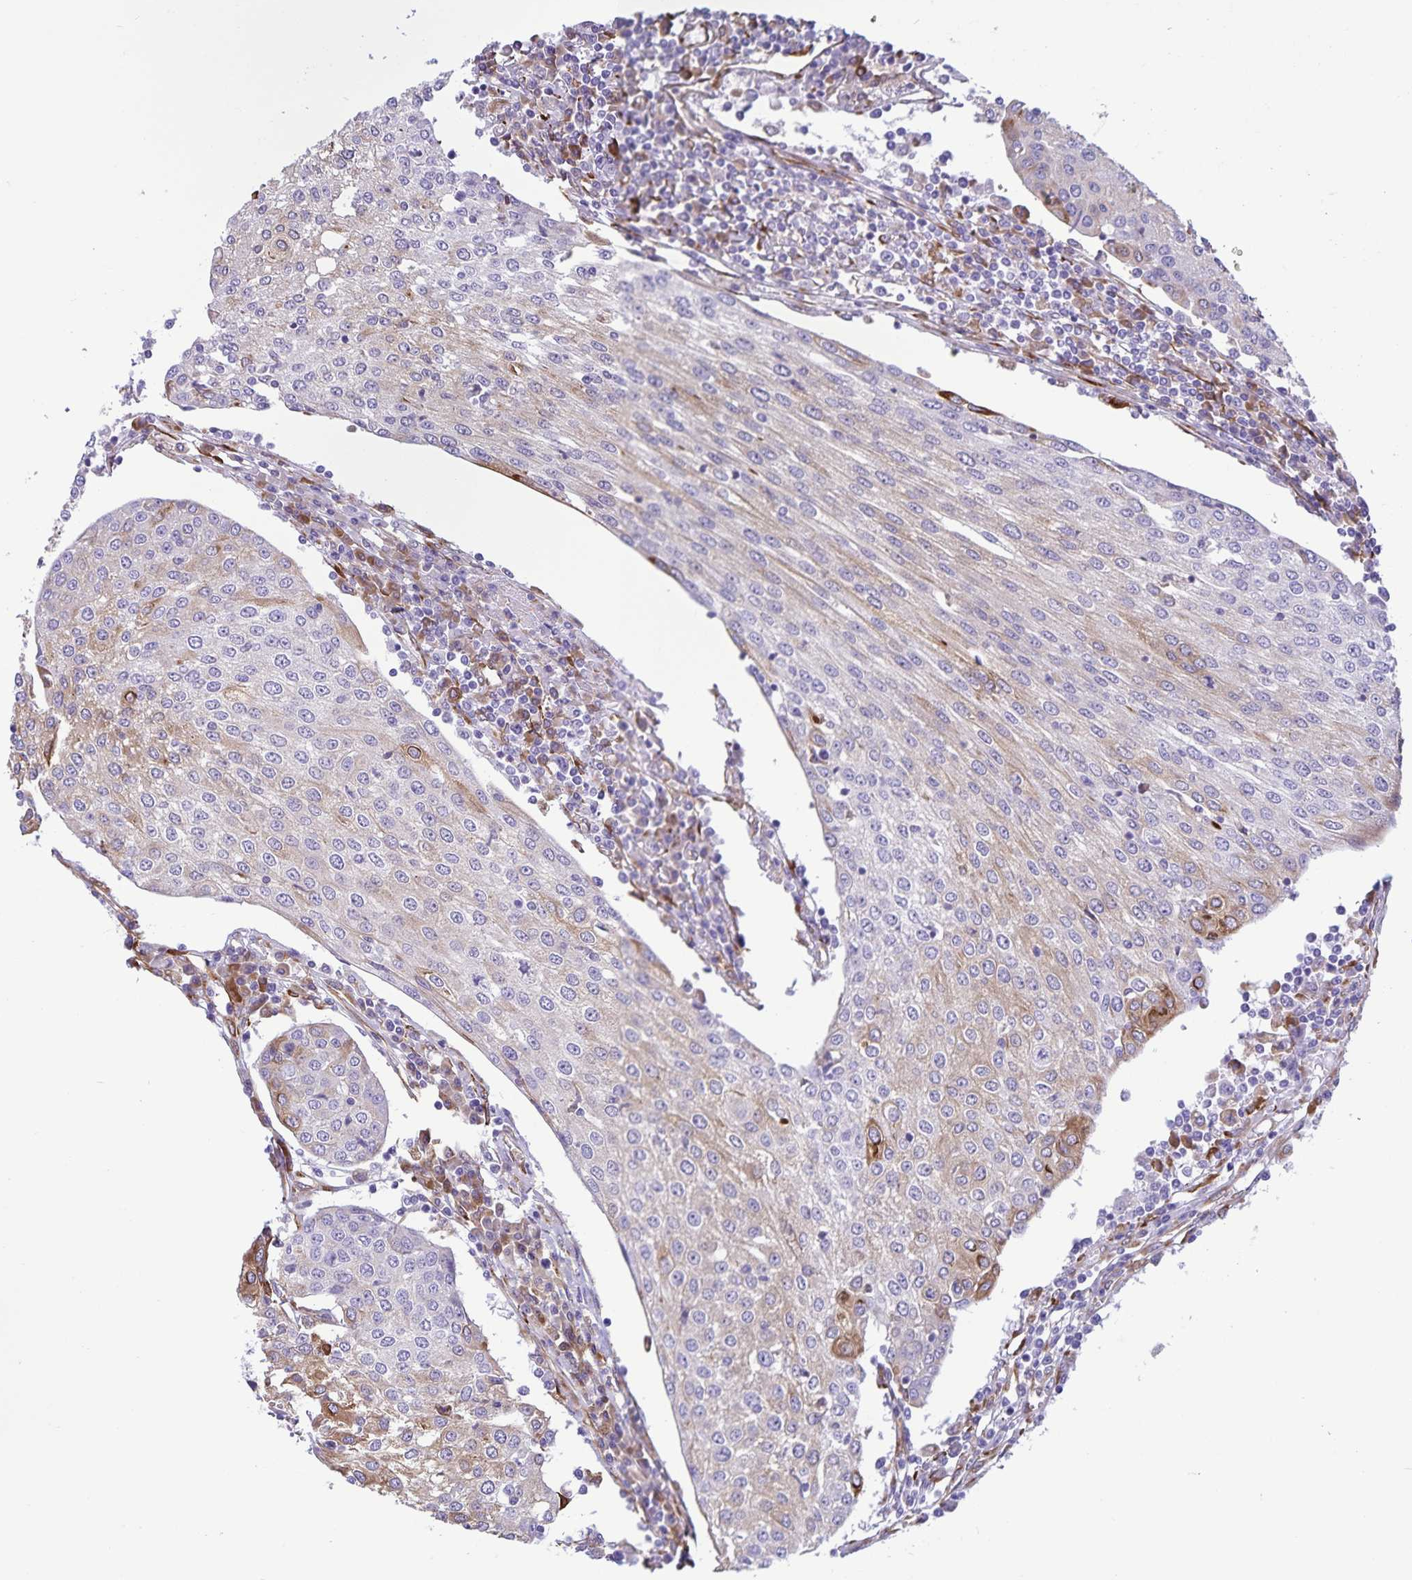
{"staining": {"intensity": "moderate", "quantity": "25%-75%", "location": "cytoplasmic/membranous"}, "tissue": "urothelial cancer", "cell_type": "Tumor cells", "image_type": "cancer", "snomed": [{"axis": "morphology", "description": "Urothelial carcinoma, High grade"}, {"axis": "topography", "description": "Urinary bladder"}], "caption": "This micrograph demonstrates immunohistochemistry staining of high-grade urothelial carcinoma, with medium moderate cytoplasmic/membranous staining in approximately 25%-75% of tumor cells.", "gene": "RCN1", "patient": {"sex": "female", "age": 85}}